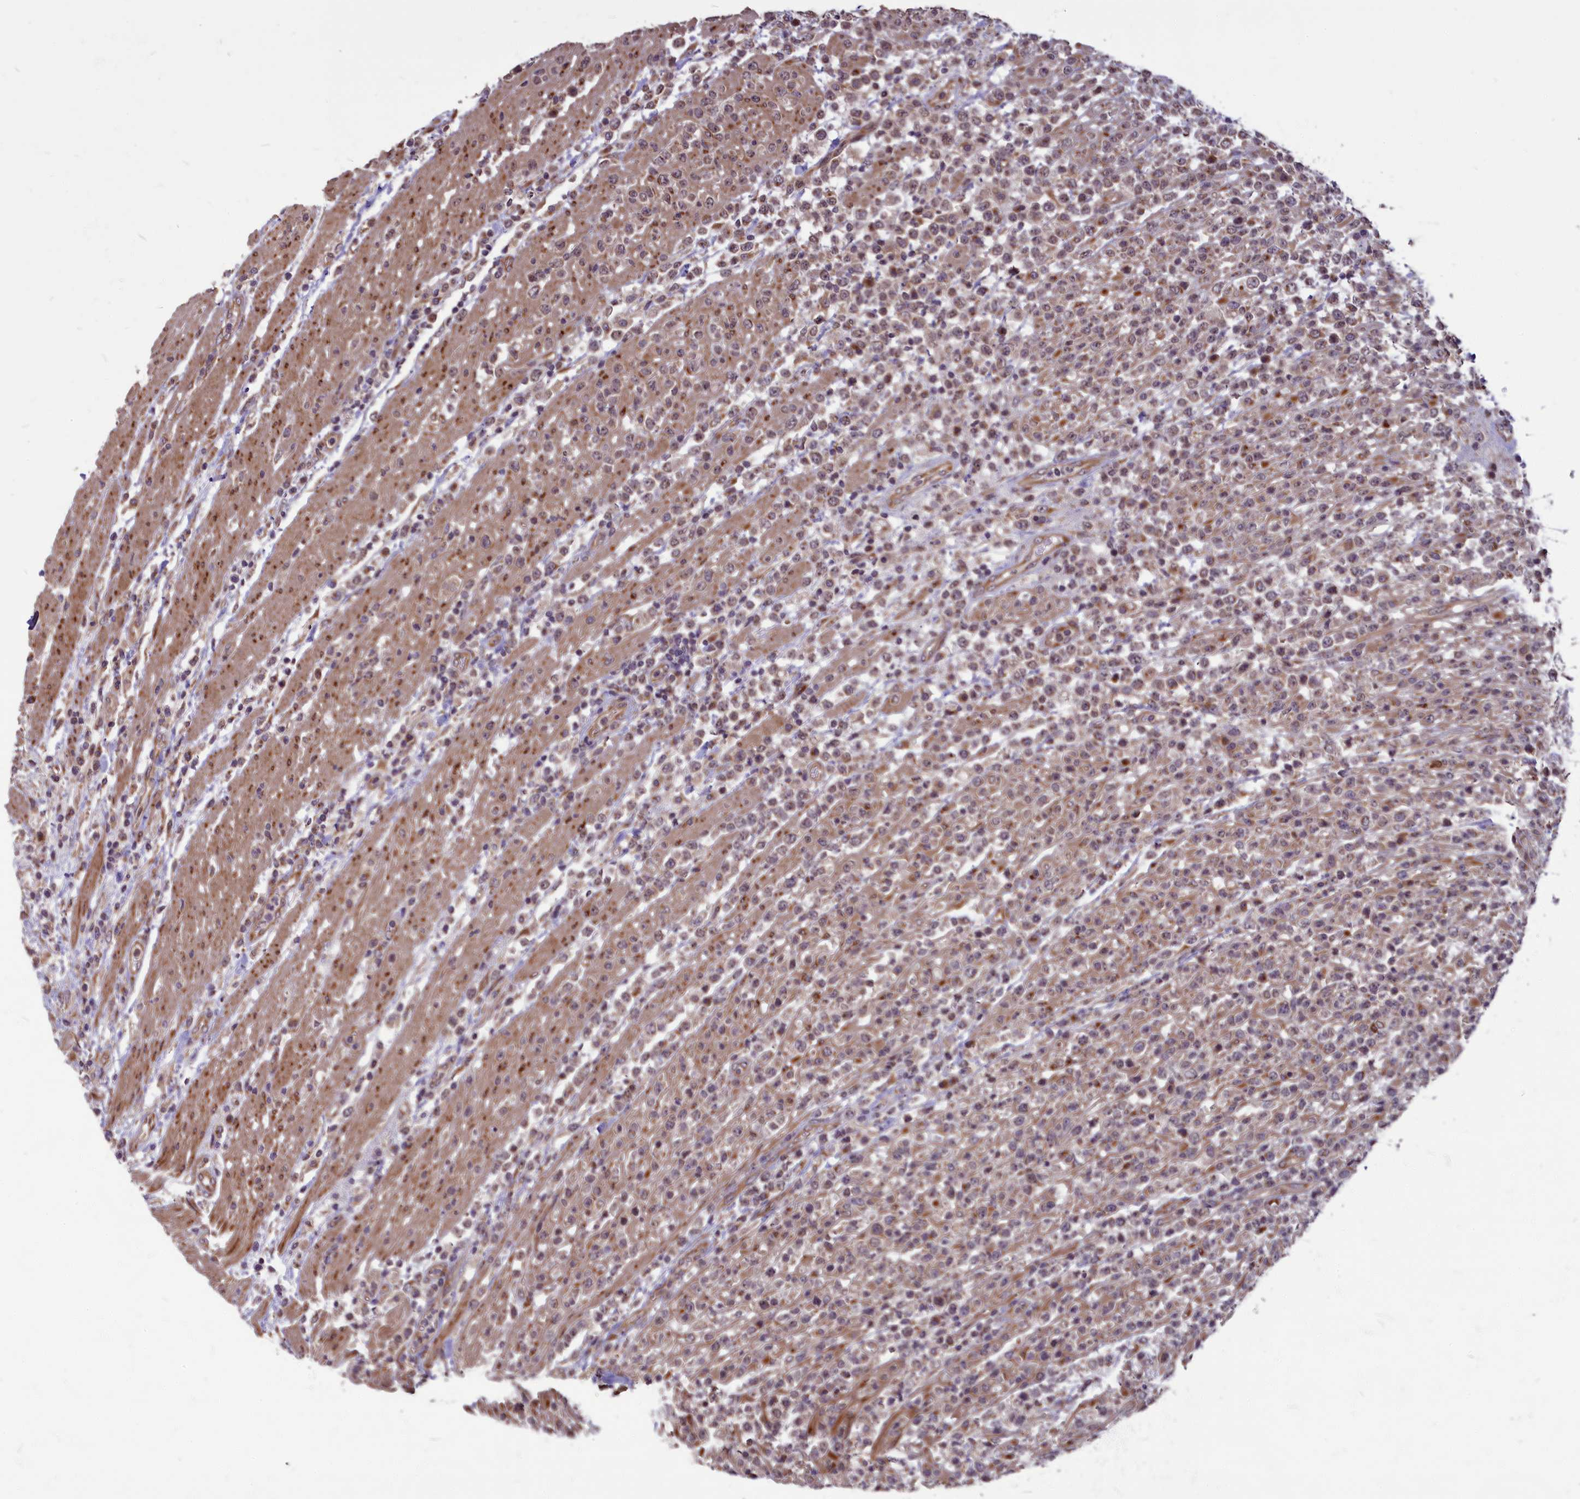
{"staining": {"intensity": "moderate", "quantity": "25%-75%", "location": "cytoplasmic/membranous"}, "tissue": "lymphoma", "cell_type": "Tumor cells", "image_type": "cancer", "snomed": [{"axis": "morphology", "description": "Malignant lymphoma, non-Hodgkin's type, High grade"}, {"axis": "topography", "description": "Colon"}], "caption": "The immunohistochemical stain highlights moderate cytoplasmic/membranous expression in tumor cells of high-grade malignant lymphoma, non-Hodgkin's type tissue.", "gene": "MYCBP", "patient": {"sex": "female", "age": 53}}